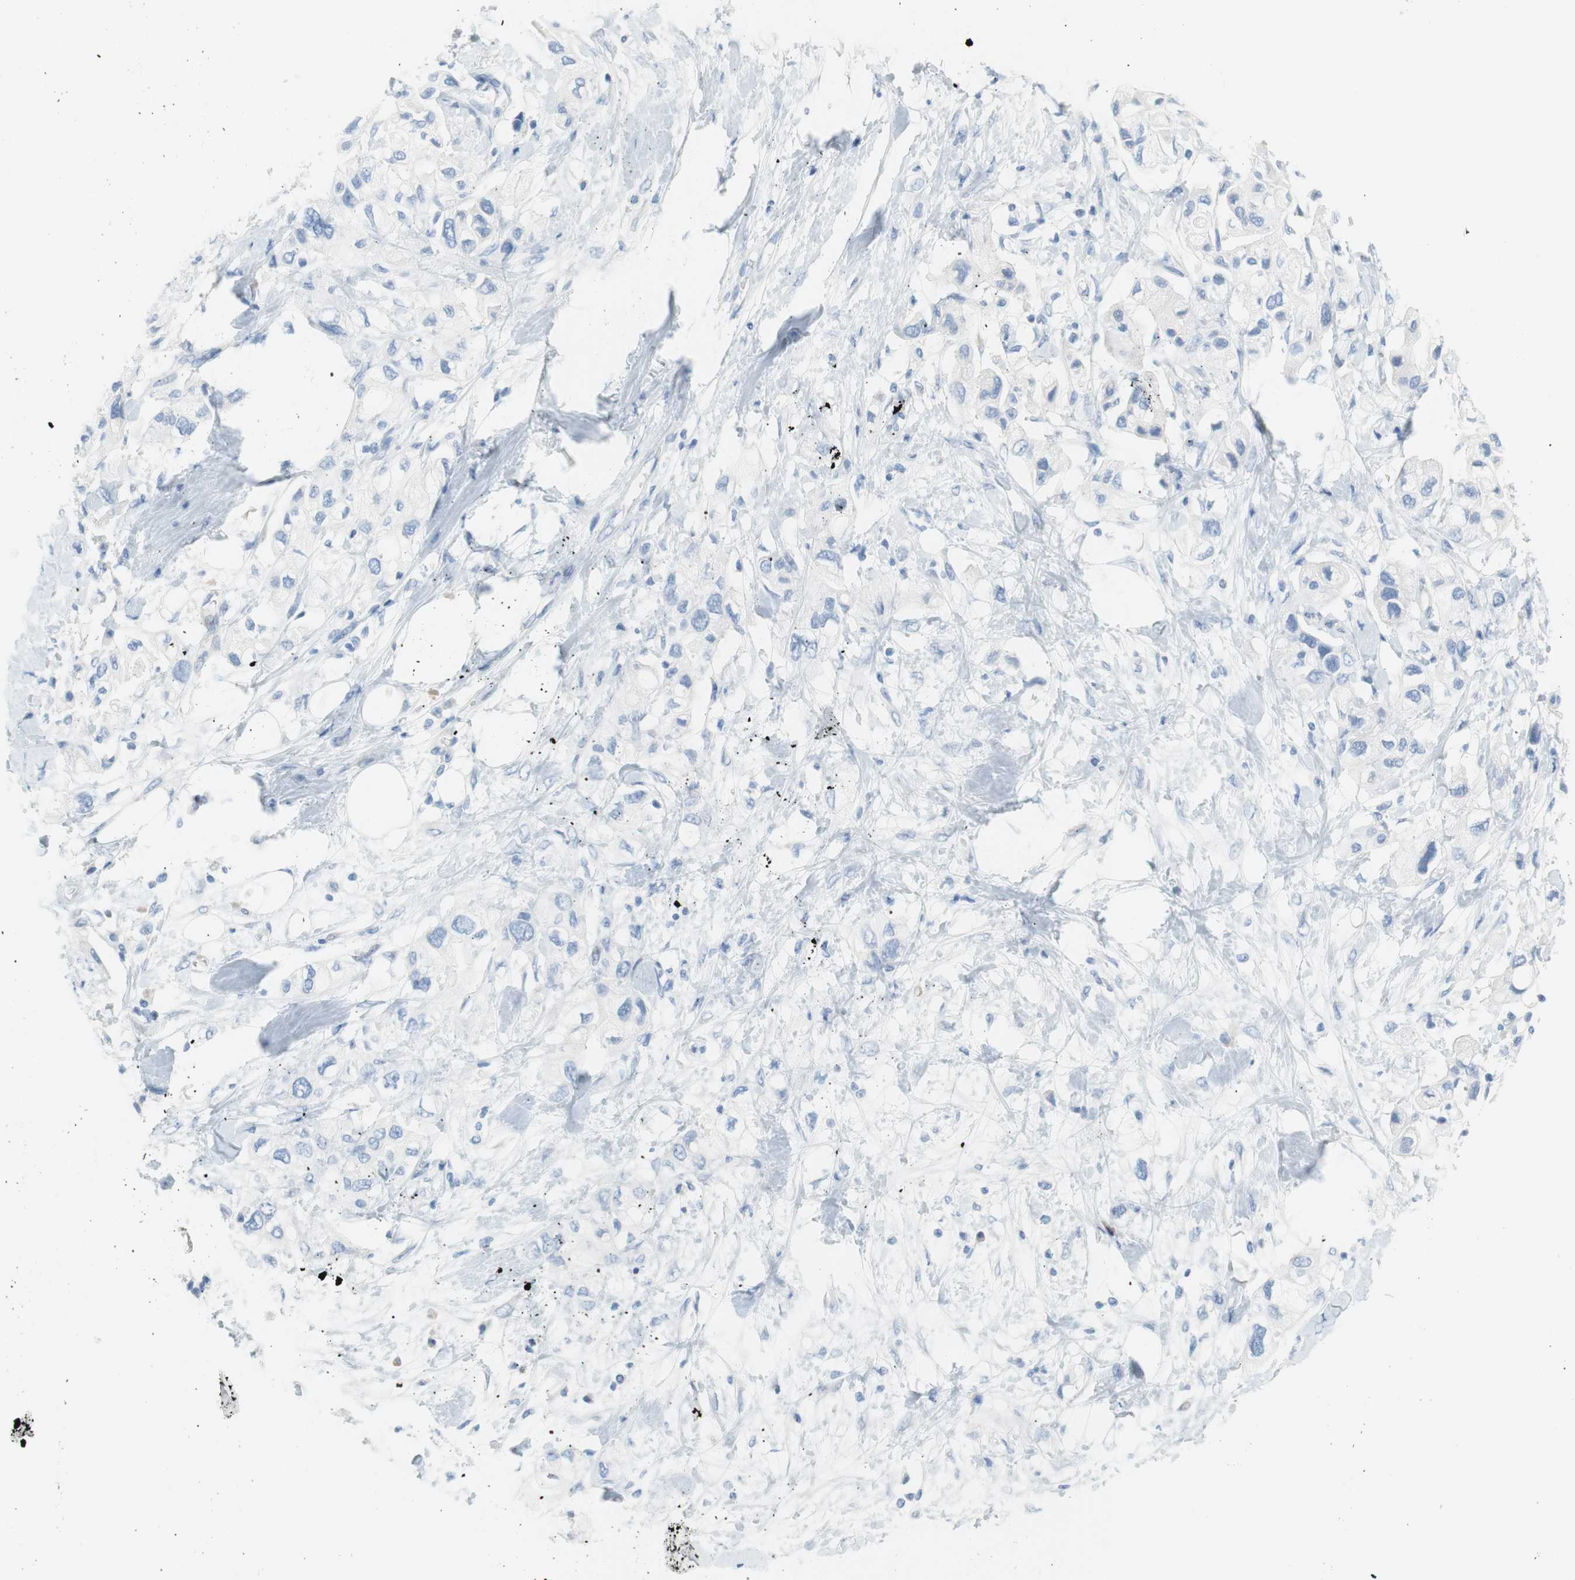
{"staining": {"intensity": "negative", "quantity": "none", "location": "none"}, "tissue": "pancreatic cancer", "cell_type": "Tumor cells", "image_type": "cancer", "snomed": [{"axis": "morphology", "description": "Adenocarcinoma, NOS"}, {"axis": "topography", "description": "Pancreas"}], "caption": "Immunohistochemistry of pancreatic adenocarcinoma demonstrates no expression in tumor cells. Brightfield microscopy of immunohistochemistry stained with DAB (3,3'-diaminobenzidine) (brown) and hematoxylin (blue), captured at high magnification.", "gene": "MYH1", "patient": {"sex": "female", "age": 56}}